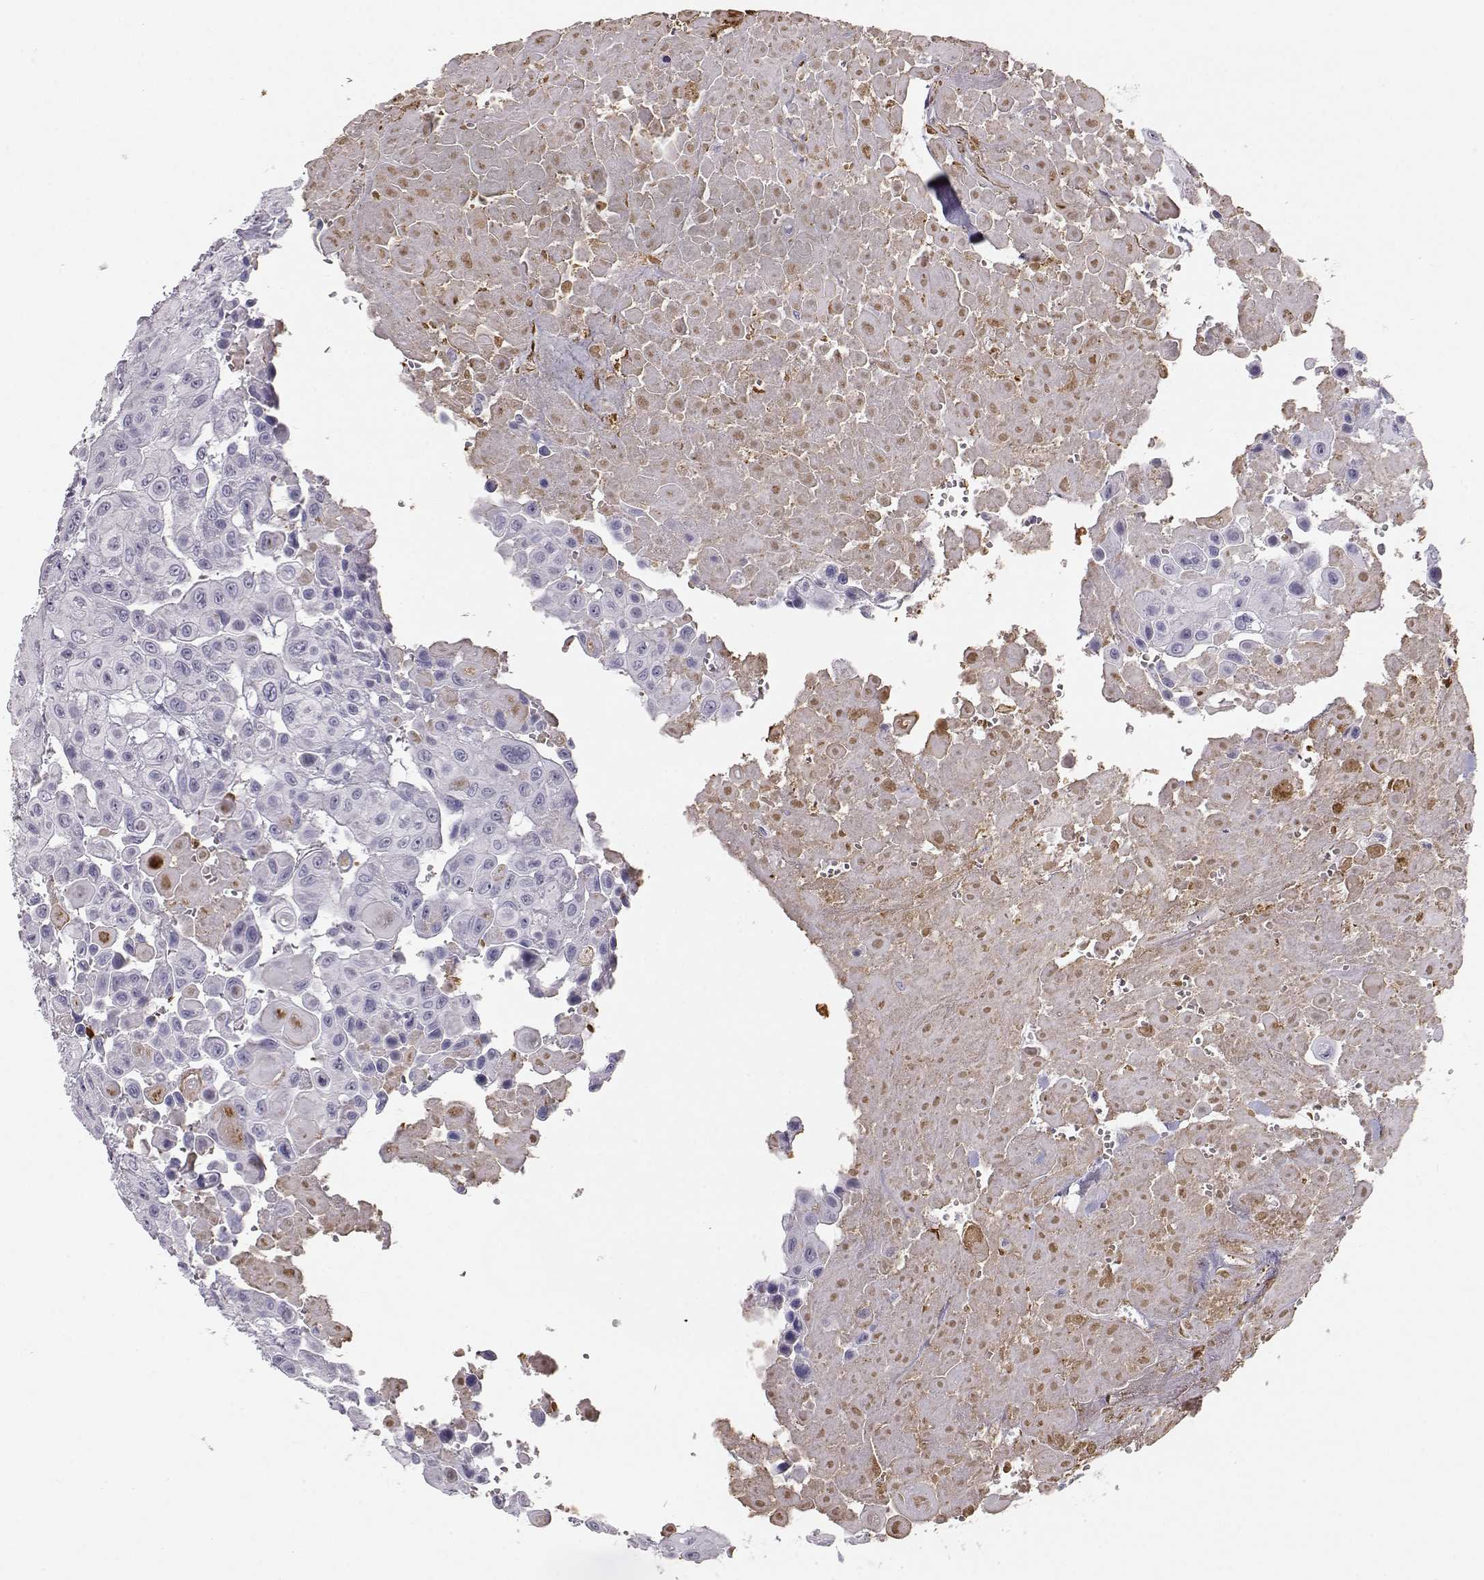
{"staining": {"intensity": "negative", "quantity": "none", "location": "none"}, "tissue": "head and neck cancer", "cell_type": "Tumor cells", "image_type": "cancer", "snomed": [{"axis": "morphology", "description": "Adenocarcinoma, NOS"}, {"axis": "topography", "description": "Head-Neck"}], "caption": "Head and neck adenocarcinoma was stained to show a protein in brown. There is no significant expression in tumor cells.", "gene": "KRTAP16-1", "patient": {"sex": "male", "age": 73}}